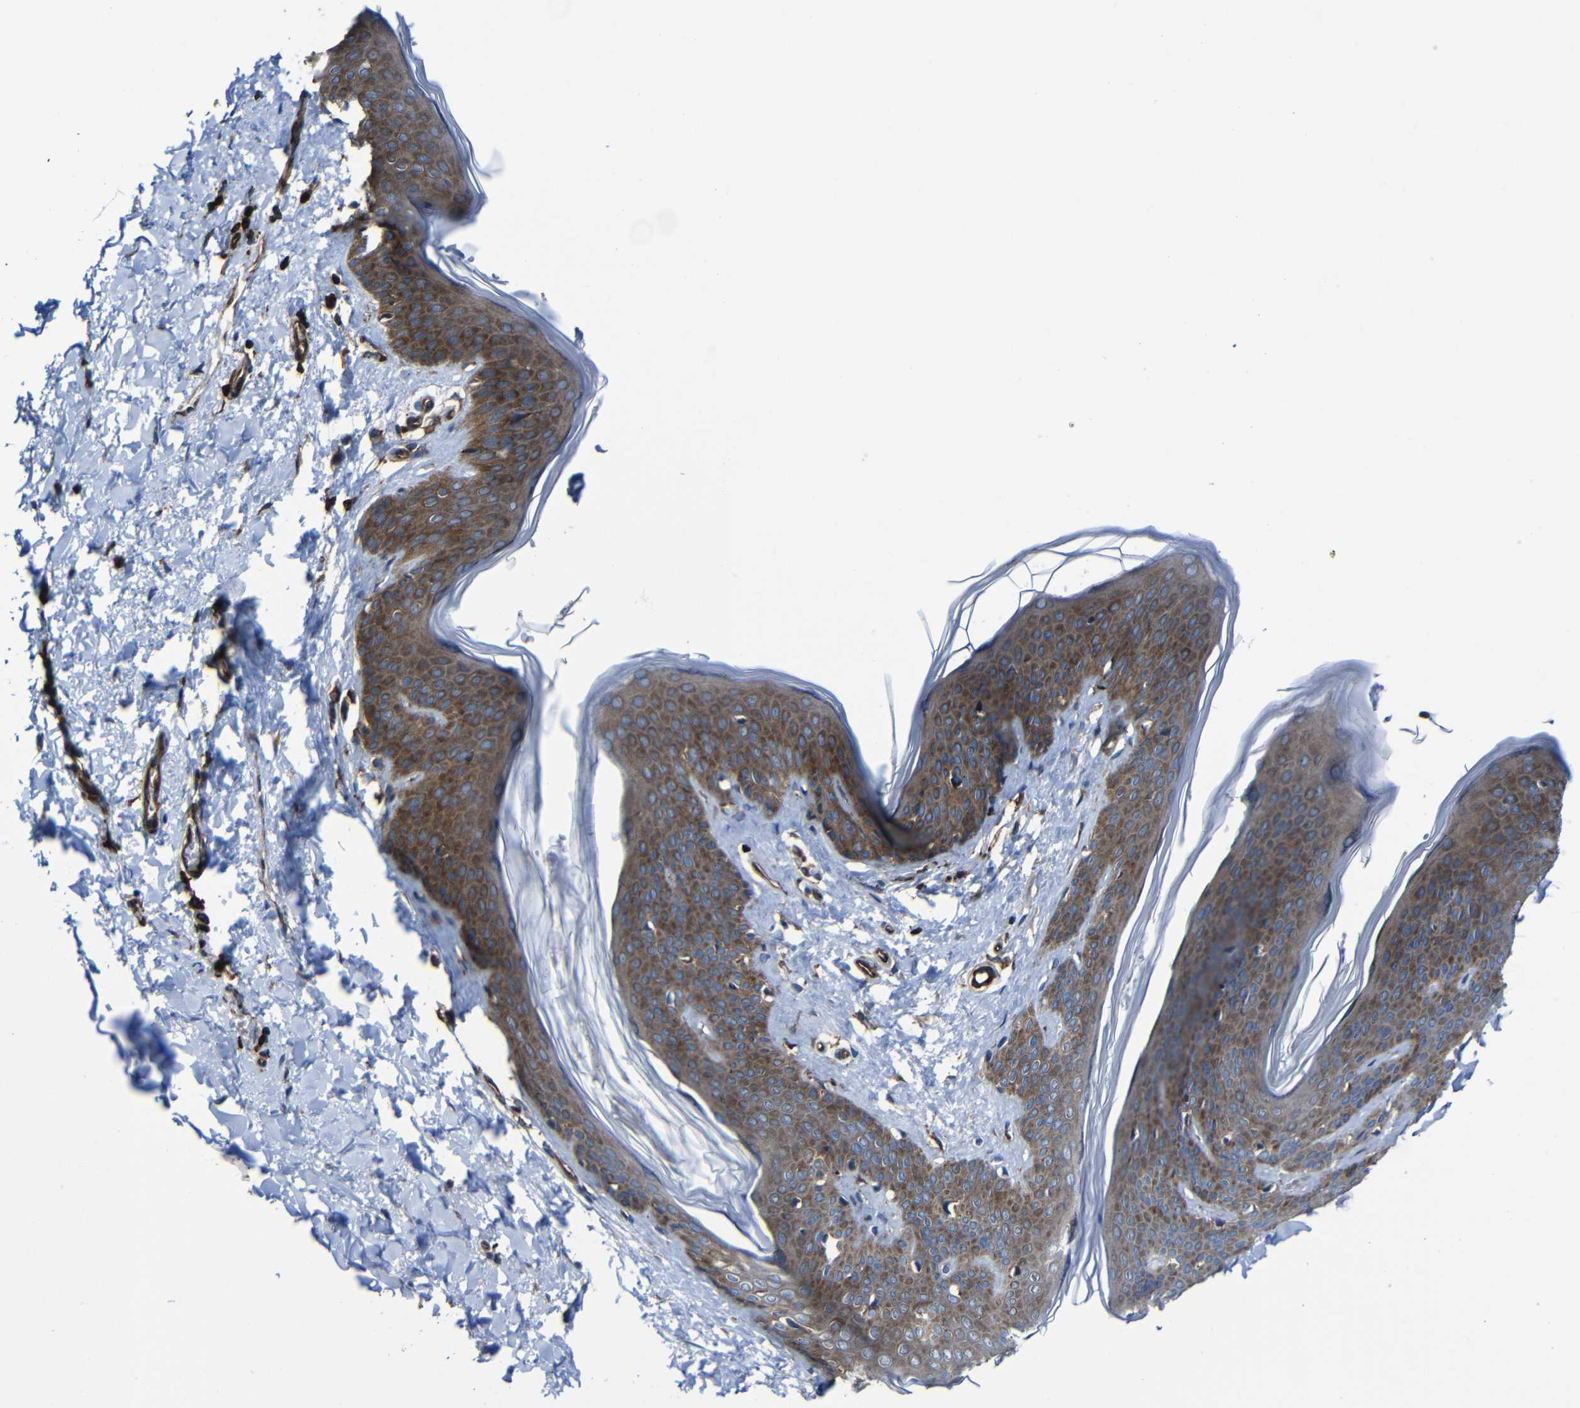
{"staining": {"intensity": "moderate", "quantity": ">75%", "location": "cytoplasmic/membranous"}, "tissue": "skin", "cell_type": "Fibroblasts", "image_type": "normal", "snomed": [{"axis": "morphology", "description": "Normal tissue, NOS"}, {"axis": "topography", "description": "Skin"}], "caption": "Approximately >75% of fibroblasts in unremarkable skin exhibit moderate cytoplasmic/membranous protein staining as visualized by brown immunohistochemical staining.", "gene": "ARHGEF1", "patient": {"sex": "female", "age": 17}}